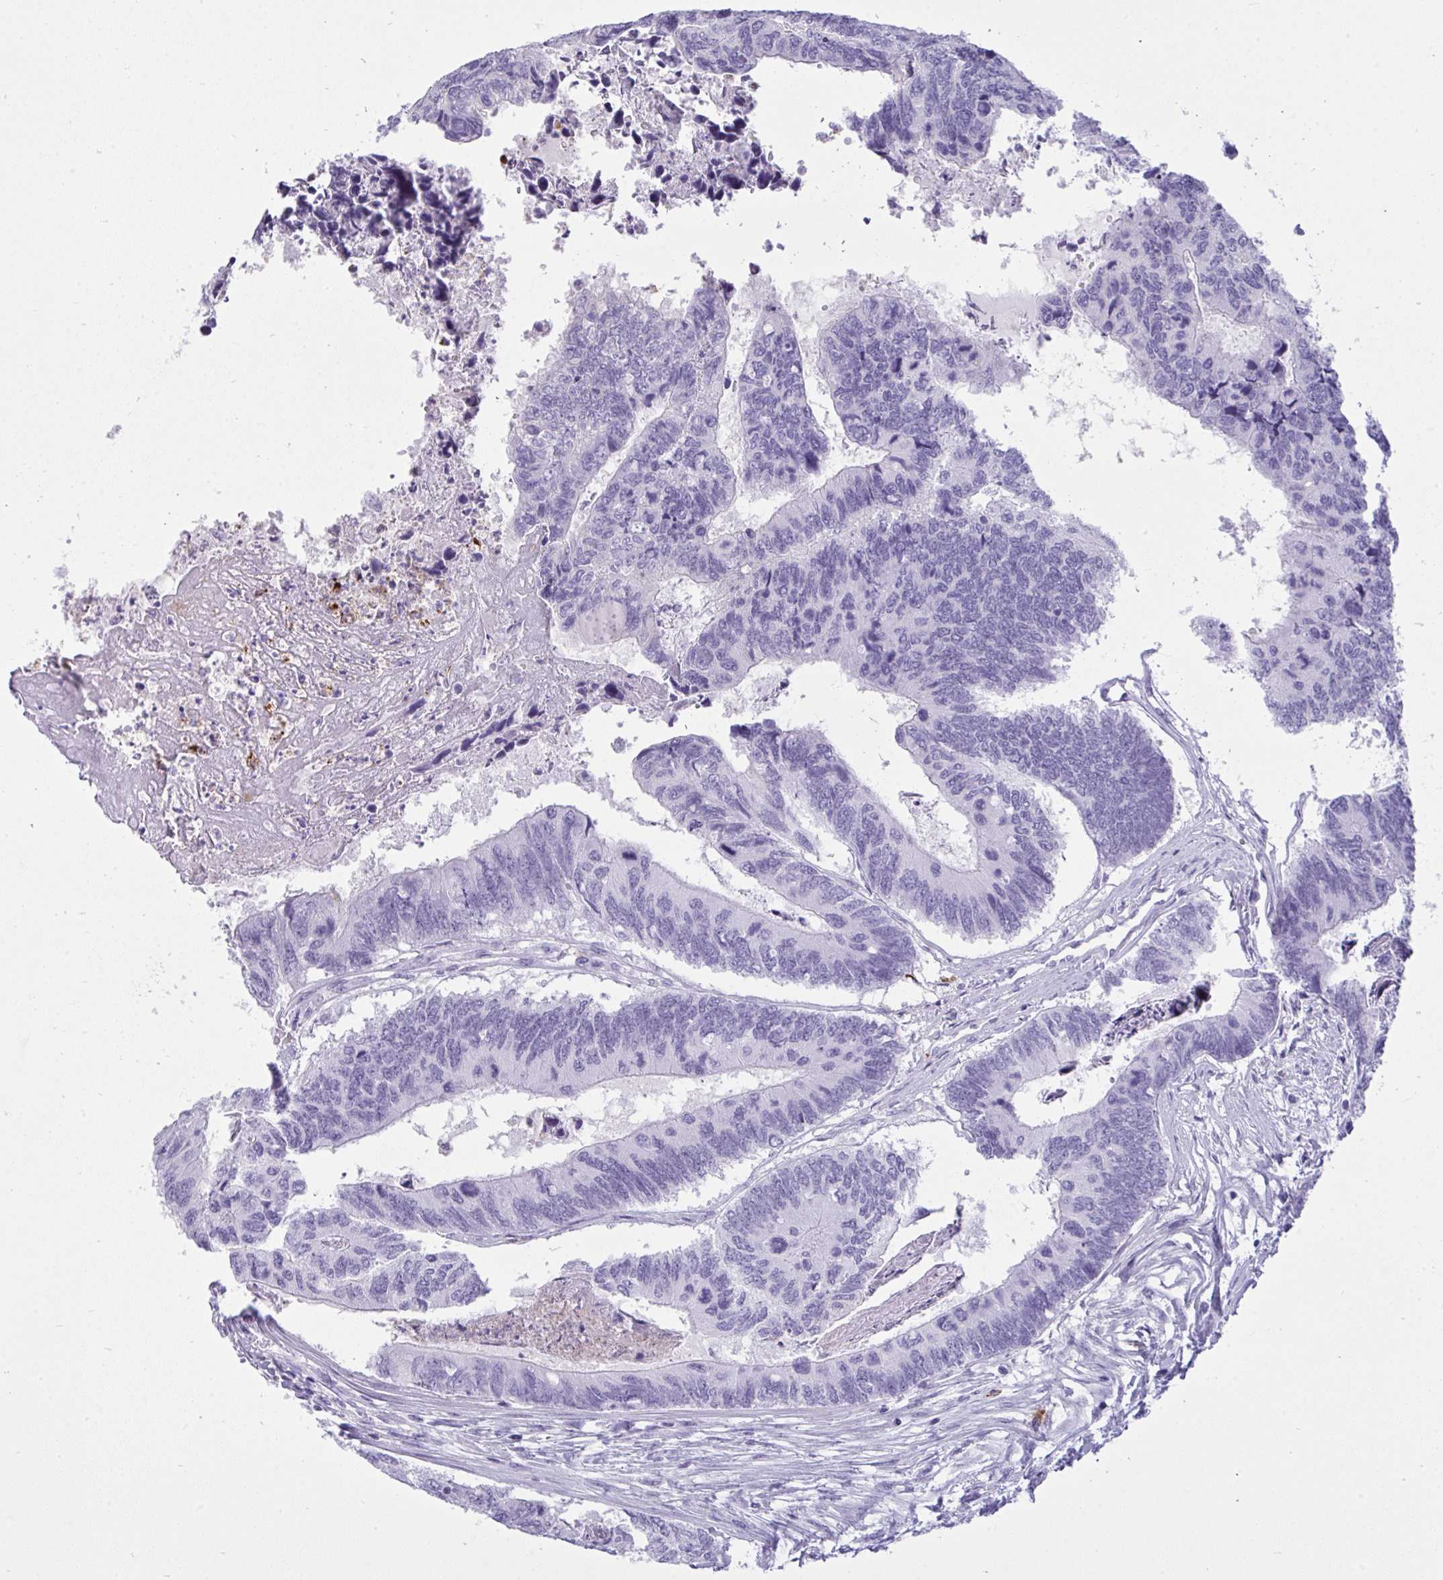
{"staining": {"intensity": "negative", "quantity": "none", "location": "none"}, "tissue": "colorectal cancer", "cell_type": "Tumor cells", "image_type": "cancer", "snomed": [{"axis": "morphology", "description": "Adenocarcinoma, NOS"}, {"axis": "topography", "description": "Colon"}], "caption": "Immunohistochemistry (IHC) image of human colorectal cancer (adenocarcinoma) stained for a protein (brown), which demonstrates no positivity in tumor cells.", "gene": "ARHGAP42", "patient": {"sex": "female", "age": 67}}